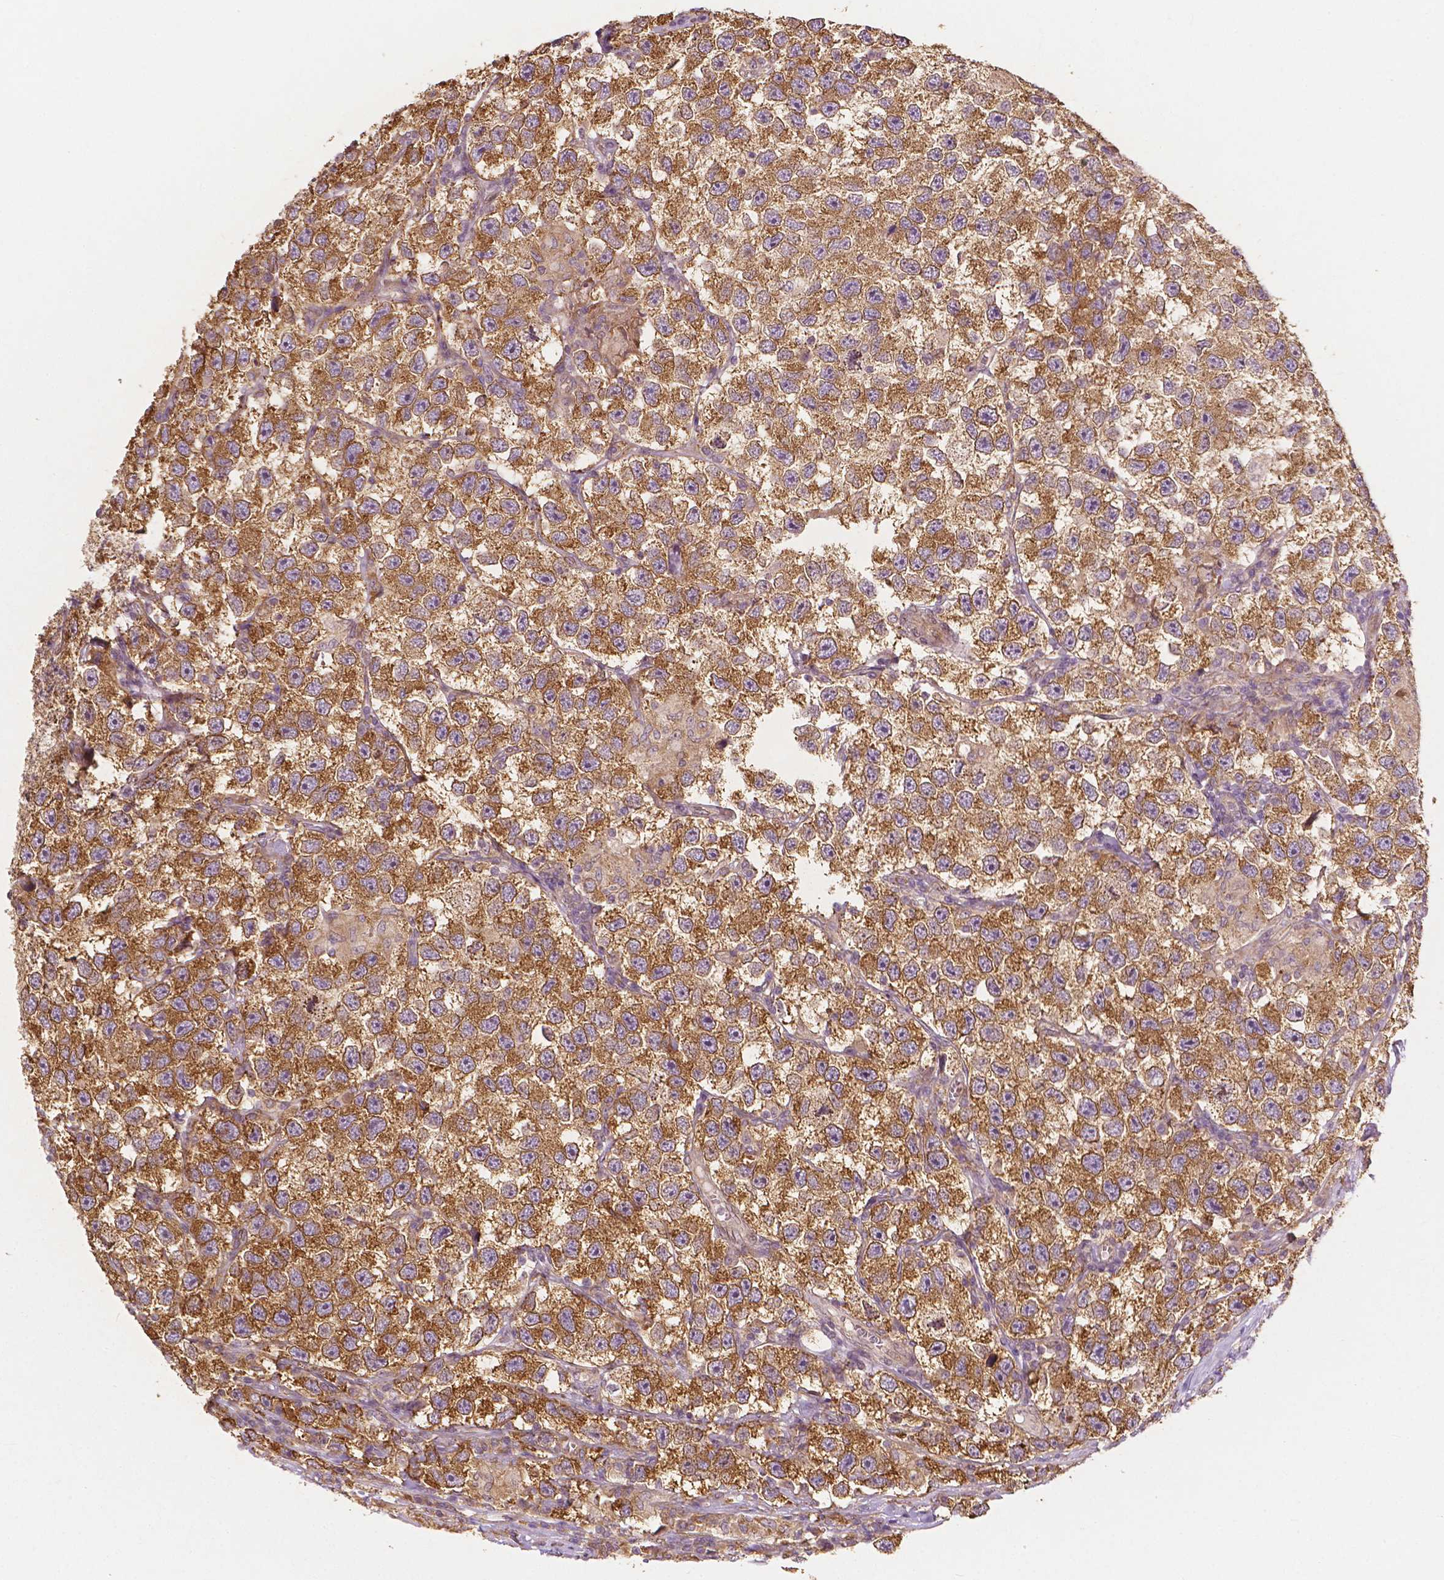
{"staining": {"intensity": "strong", "quantity": ">75%", "location": "cytoplasmic/membranous"}, "tissue": "testis cancer", "cell_type": "Tumor cells", "image_type": "cancer", "snomed": [{"axis": "morphology", "description": "Seminoma, NOS"}, {"axis": "topography", "description": "Testis"}], "caption": "The photomicrograph reveals immunohistochemical staining of seminoma (testis). There is strong cytoplasmic/membranous expression is present in about >75% of tumor cells.", "gene": "G3BP1", "patient": {"sex": "male", "age": 26}}